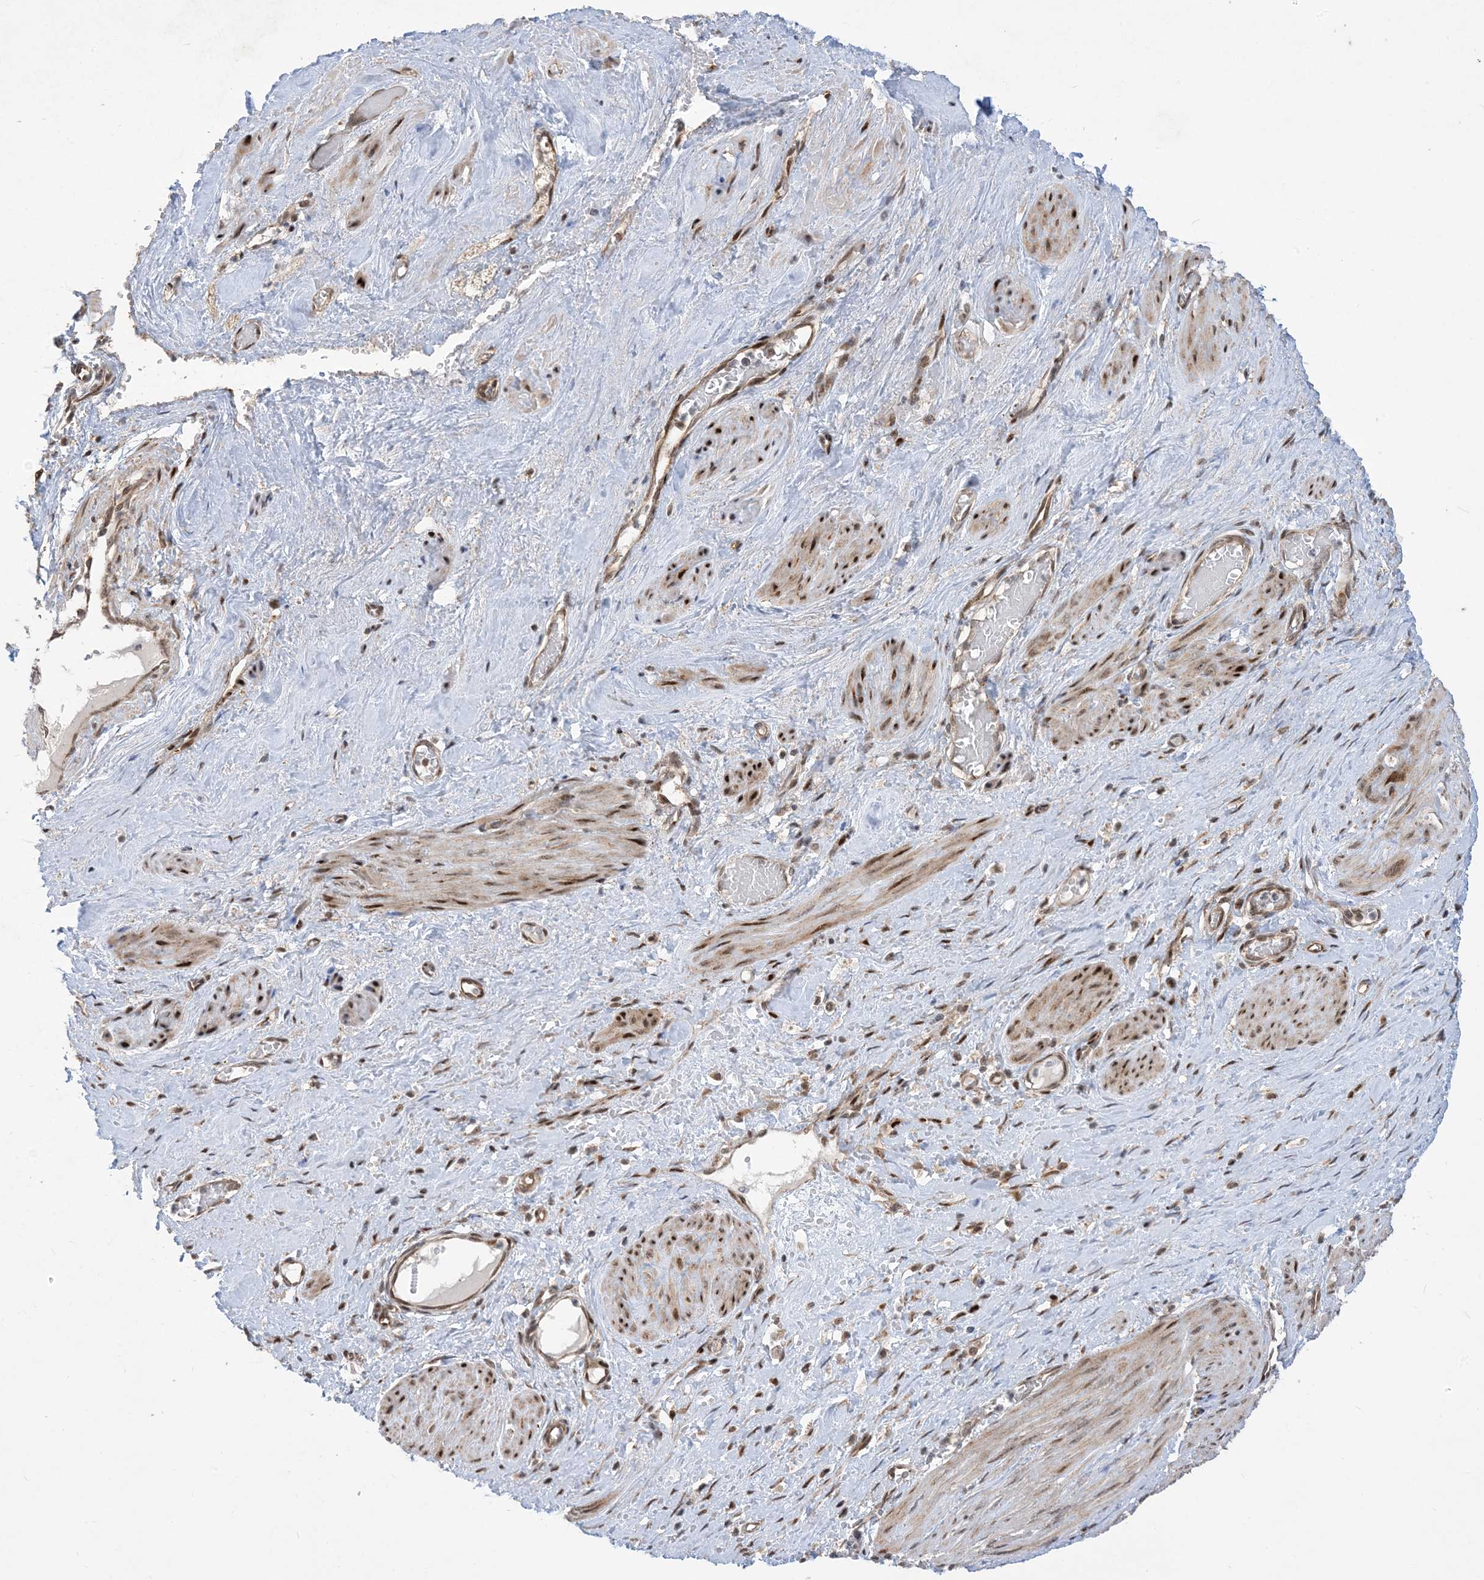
{"staining": {"intensity": "moderate", "quantity": ">75%", "location": "cytoplasmic/membranous,nuclear"}, "tissue": "smooth muscle", "cell_type": "Smooth muscle cells", "image_type": "normal", "snomed": [{"axis": "morphology", "description": "Normal tissue, NOS"}, {"axis": "topography", "description": "Endometrium"}], "caption": "A medium amount of moderate cytoplasmic/membranous,nuclear staining is present in about >75% of smooth muscle cells in benign smooth muscle. The protein of interest is shown in brown color, while the nuclei are stained blue.", "gene": "FAM9B", "patient": {"sex": "female", "age": 33}}